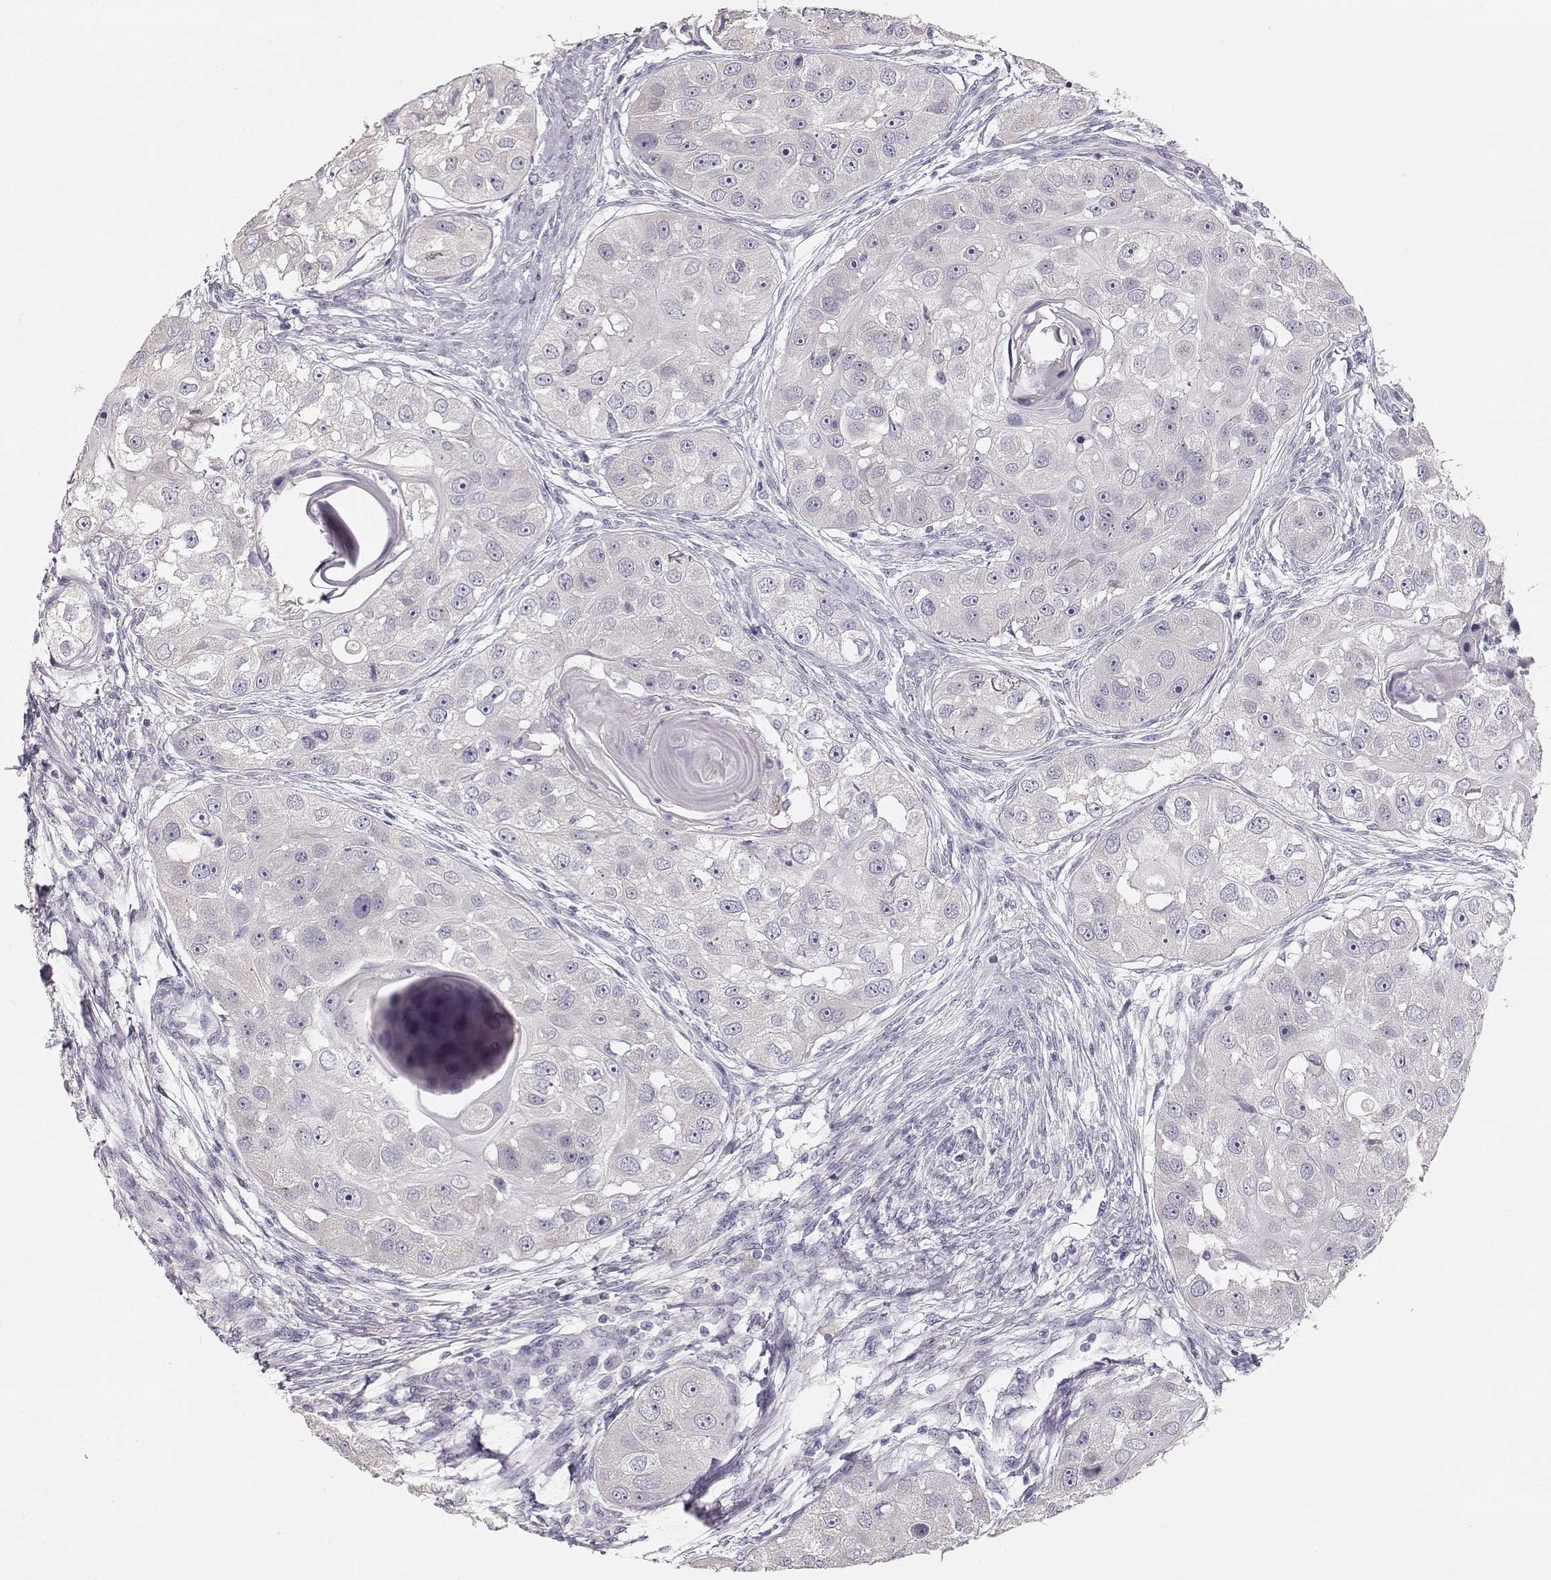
{"staining": {"intensity": "negative", "quantity": "none", "location": "none"}, "tissue": "head and neck cancer", "cell_type": "Tumor cells", "image_type": "cancer", "snomed": [{"axis": "morphology", "description": "Squamous cell carcinoma, NOS"}, {"axis": "topography", "description": "Head-Neck"}], "caption": "High magnification brightfield microscopy of head and neck cancer (squamous cell carcinoma) stained with DAB (brown) and counterstained with hematoxylin (blue): tumor cells show no significant staining.", "gene": "GLIPR1L2", "patient": {"sex": "male", "age": 51}}